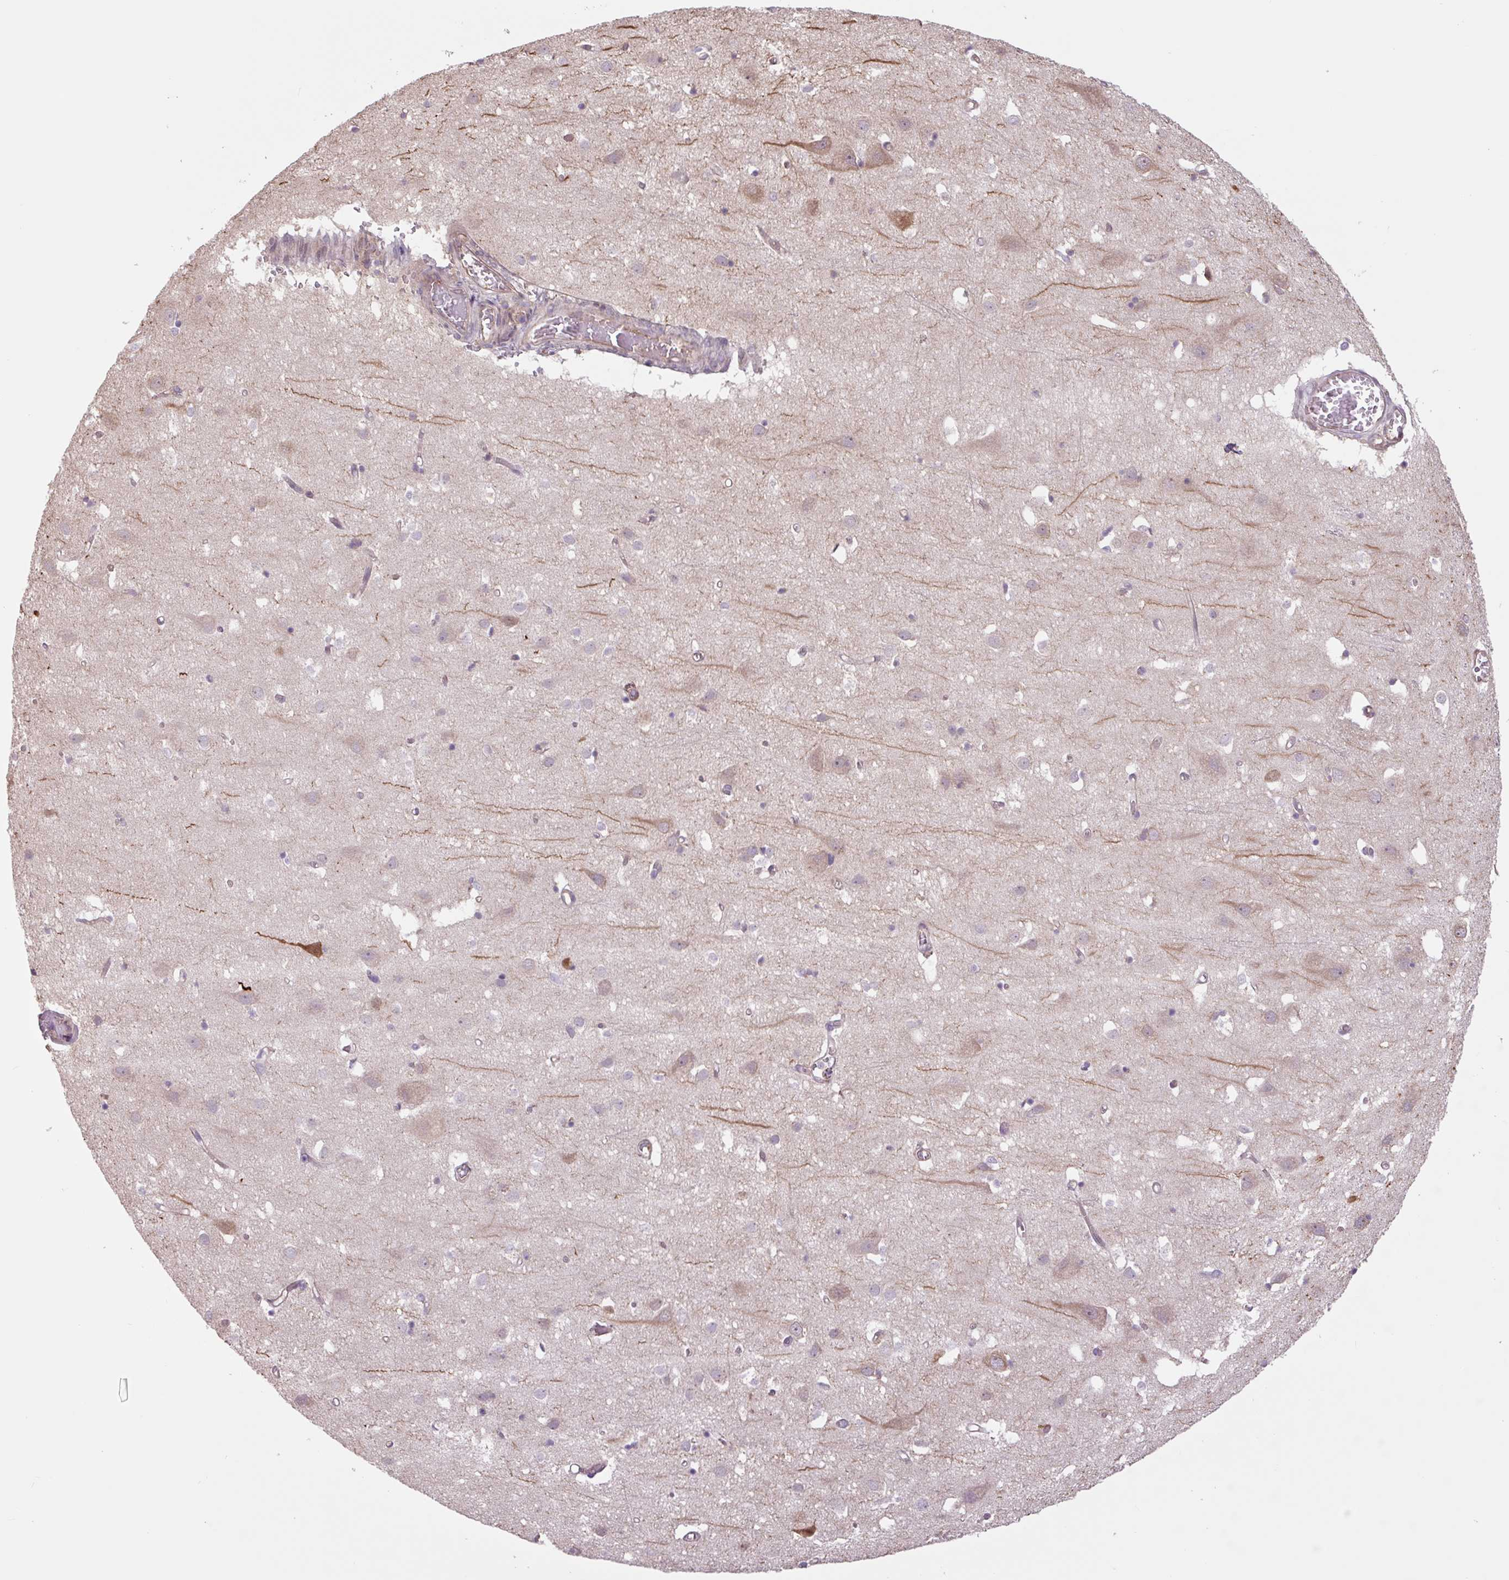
{"staining": {"intensity": "weak", "quantity": "<25%", "location": "cytoplasmic/membranous"}, "tissue": "cerebral cortex", "cell_type": "Endothelial cells", "image_type": "normal", "snomed": [{"axis": "morphology", "description": "Normal tissue, NOS"}, {"axis": "topography", "description": "Cerebral cortex"}], "caption": "Cerebral cortex stained for a protein using IHC displays no staining endothelial cells.", "gene": "PLA2G4A", "patient": {"sex": "male", "age": 70}}